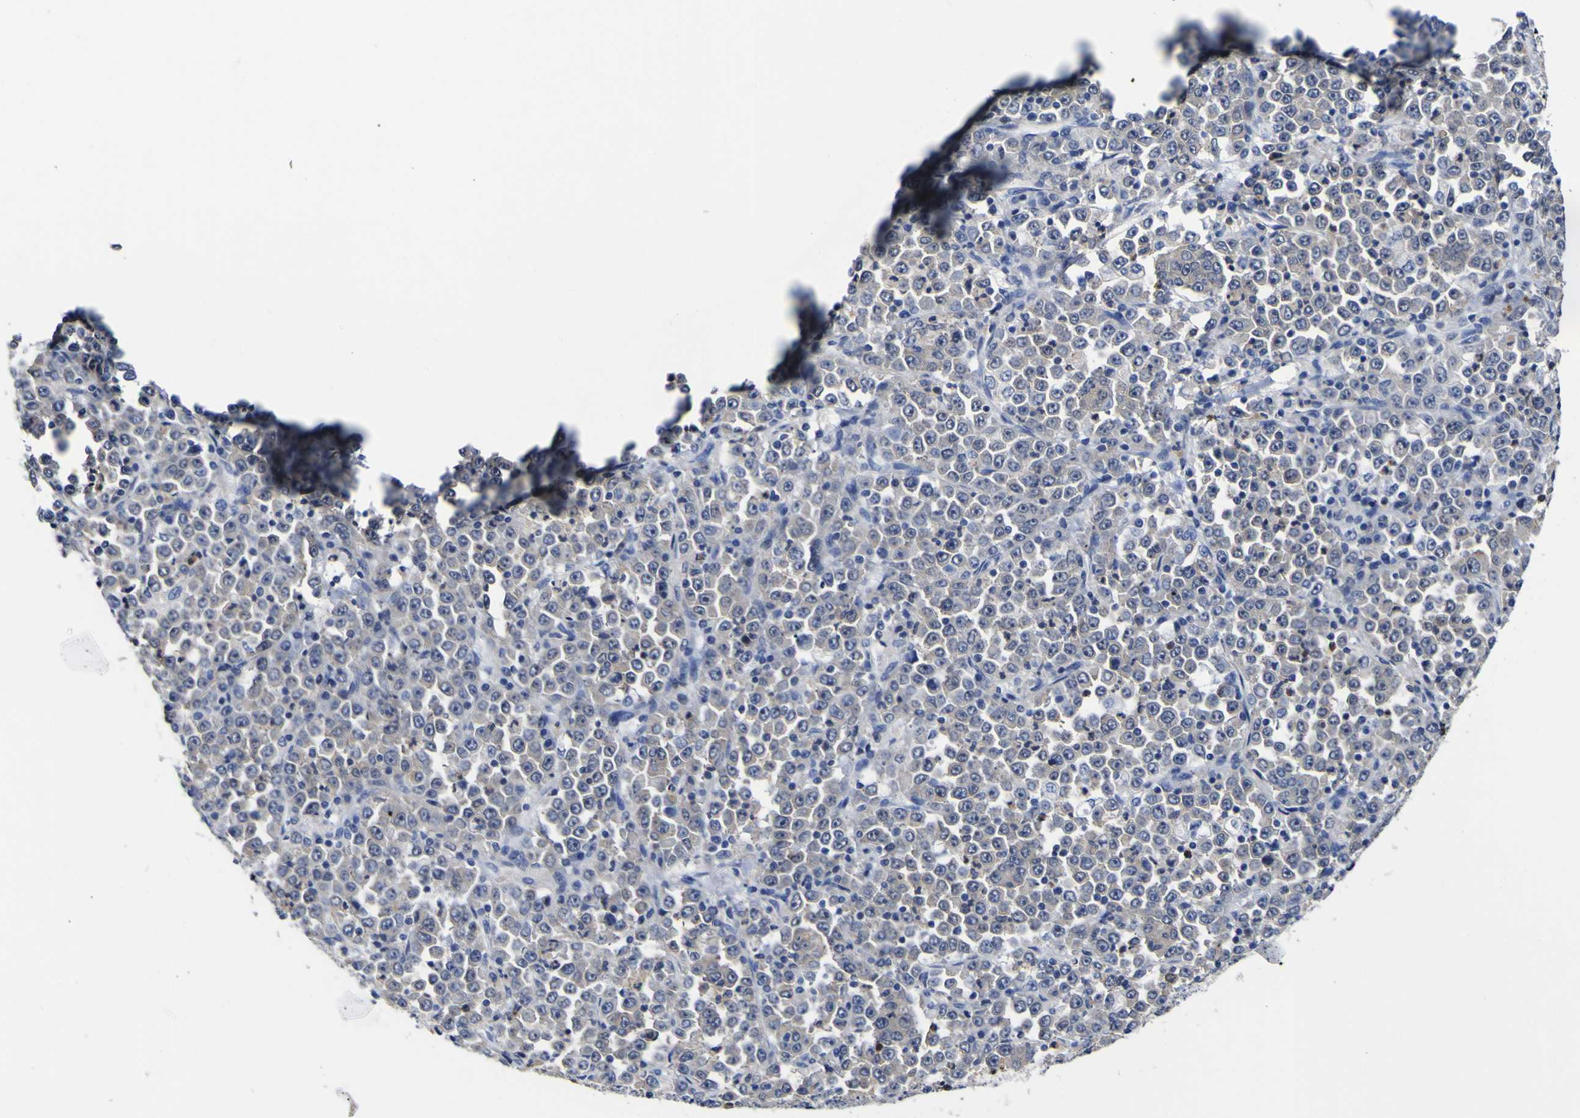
{"staining": {"intensity": "negative", "quantity": "none", "location": "none"}, "tissue": "stomach cancer", "cell_type": "Tumor cells", "image_type": "cancer", "snomed": [{"axis": "morphology", "description": "Normal tissue, NOS"}, {"axis": "morphology", "description": "Adenocarcinoma, NOS"}, {"axis": "topography", "description": "Stomach, upper"}, {"axis": "topography", "description": "Stomach"}], "caption": "Immunohistochemistry (IHC) micrograph of stomach adenocarcinoma stained for a protein (brown), which reveals no positivity in tumor cells. (DAB immunohistochemistry (IHC) with hematoxylin counter stain).", "gene": "CASP6", "patient": {"sex": "male", "age": 59}}